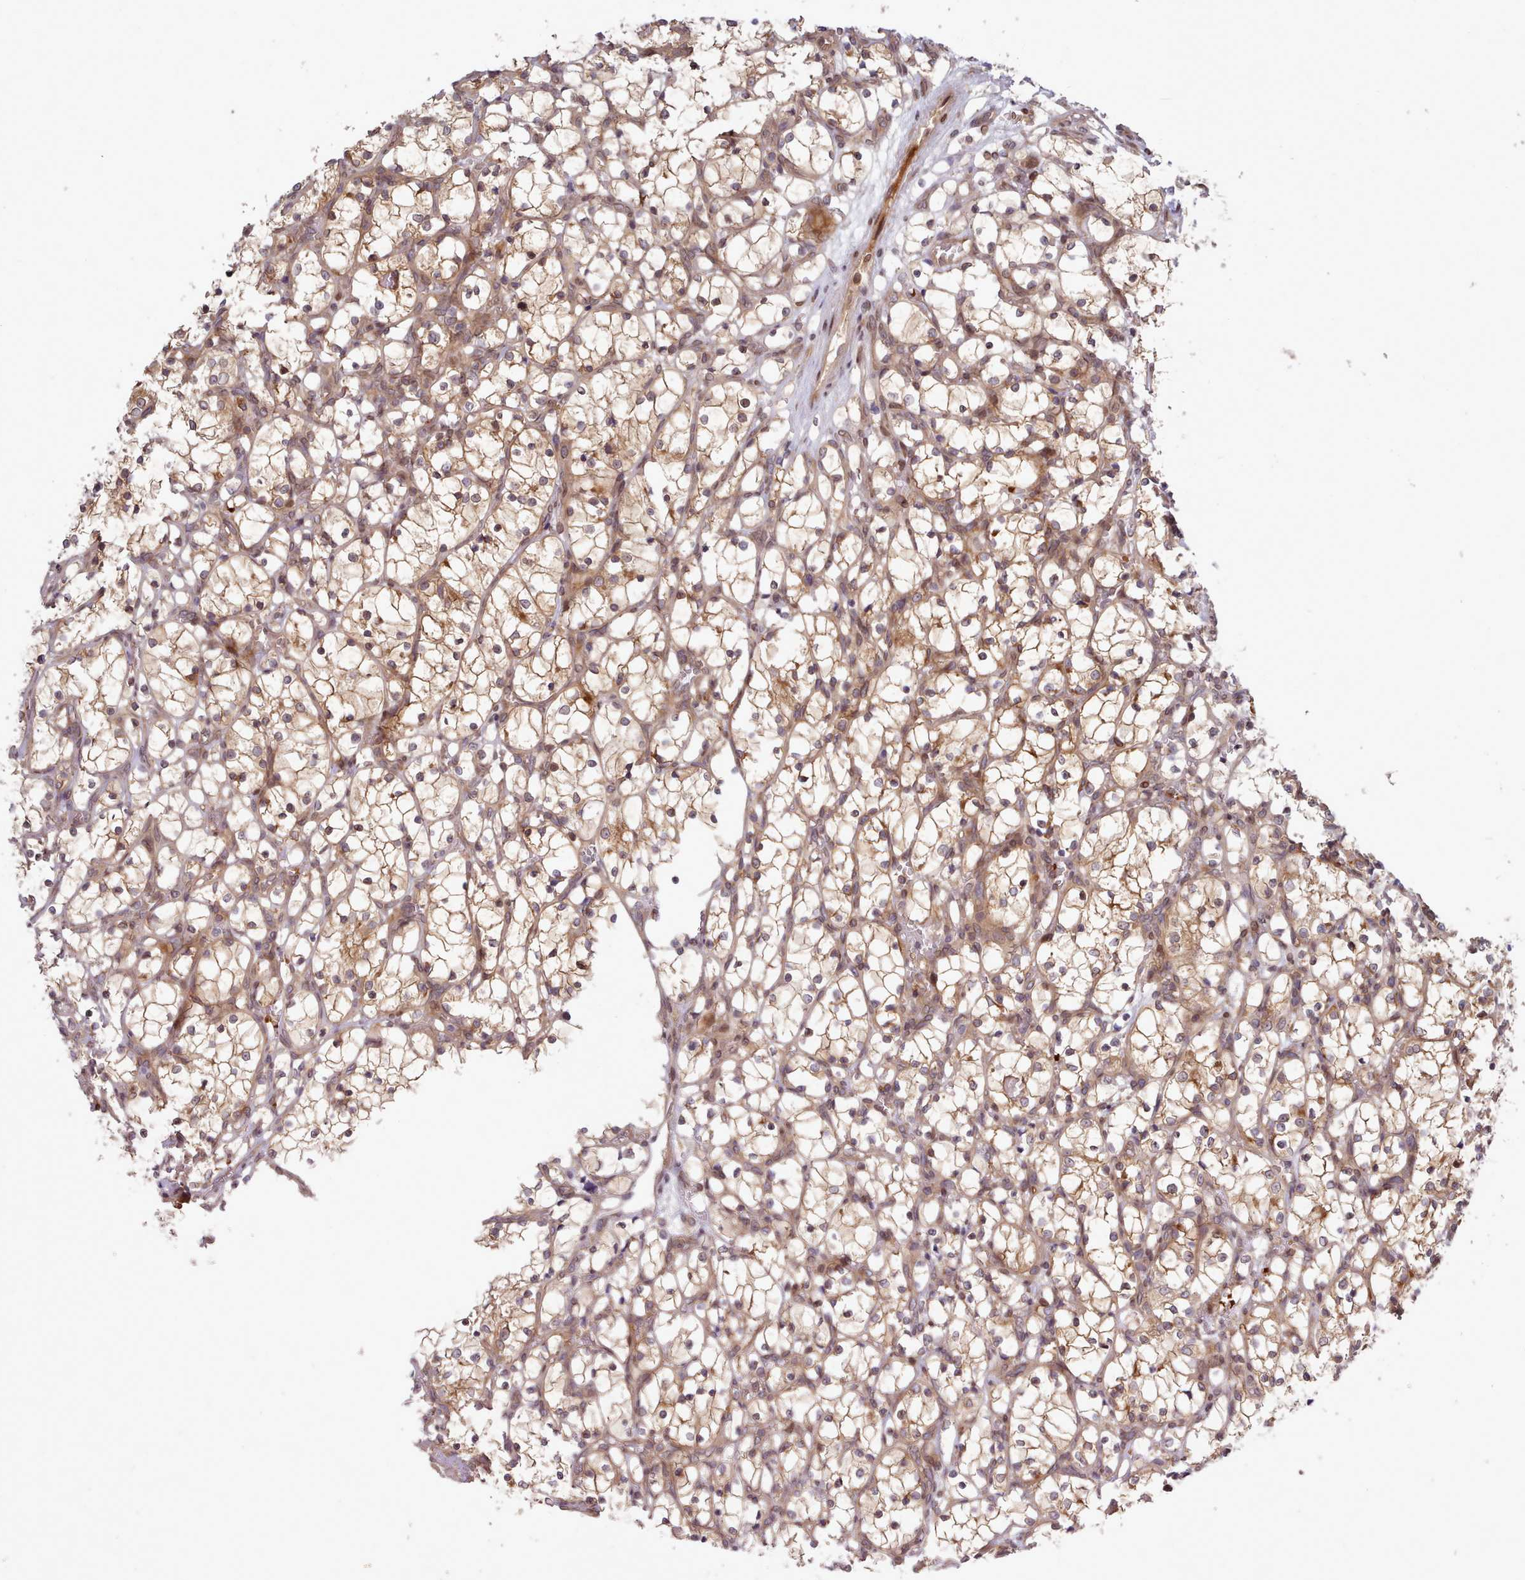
{"staining": {"intensity": "moderate", "quantity": ">75%", "location": "cytoplasmic/membranous"}, "tissue": "renal cancer", "cell_type": "Tumor cells", "image_type": "cancer", "snomed": [{"axis": "morphology", "description": "Adenocarcinoma, NOS"}, {"axis": "topography", "description": "Kidney"}], "caption": "IHC staining of renal cancer (adenocarcinoma), which exhibits medium levels of moderate cytoplasmic/membranous positivity in approximately >75% of tumor cells indicating moderate cytoplasmic/membranous protein expression. The staining was performed using DAB (brown) for protein detection and nuclei were counterstained in hematoxylin (blue).", "gene": "UBE2G1", "patient": {"sex": "female", "age": 69}}